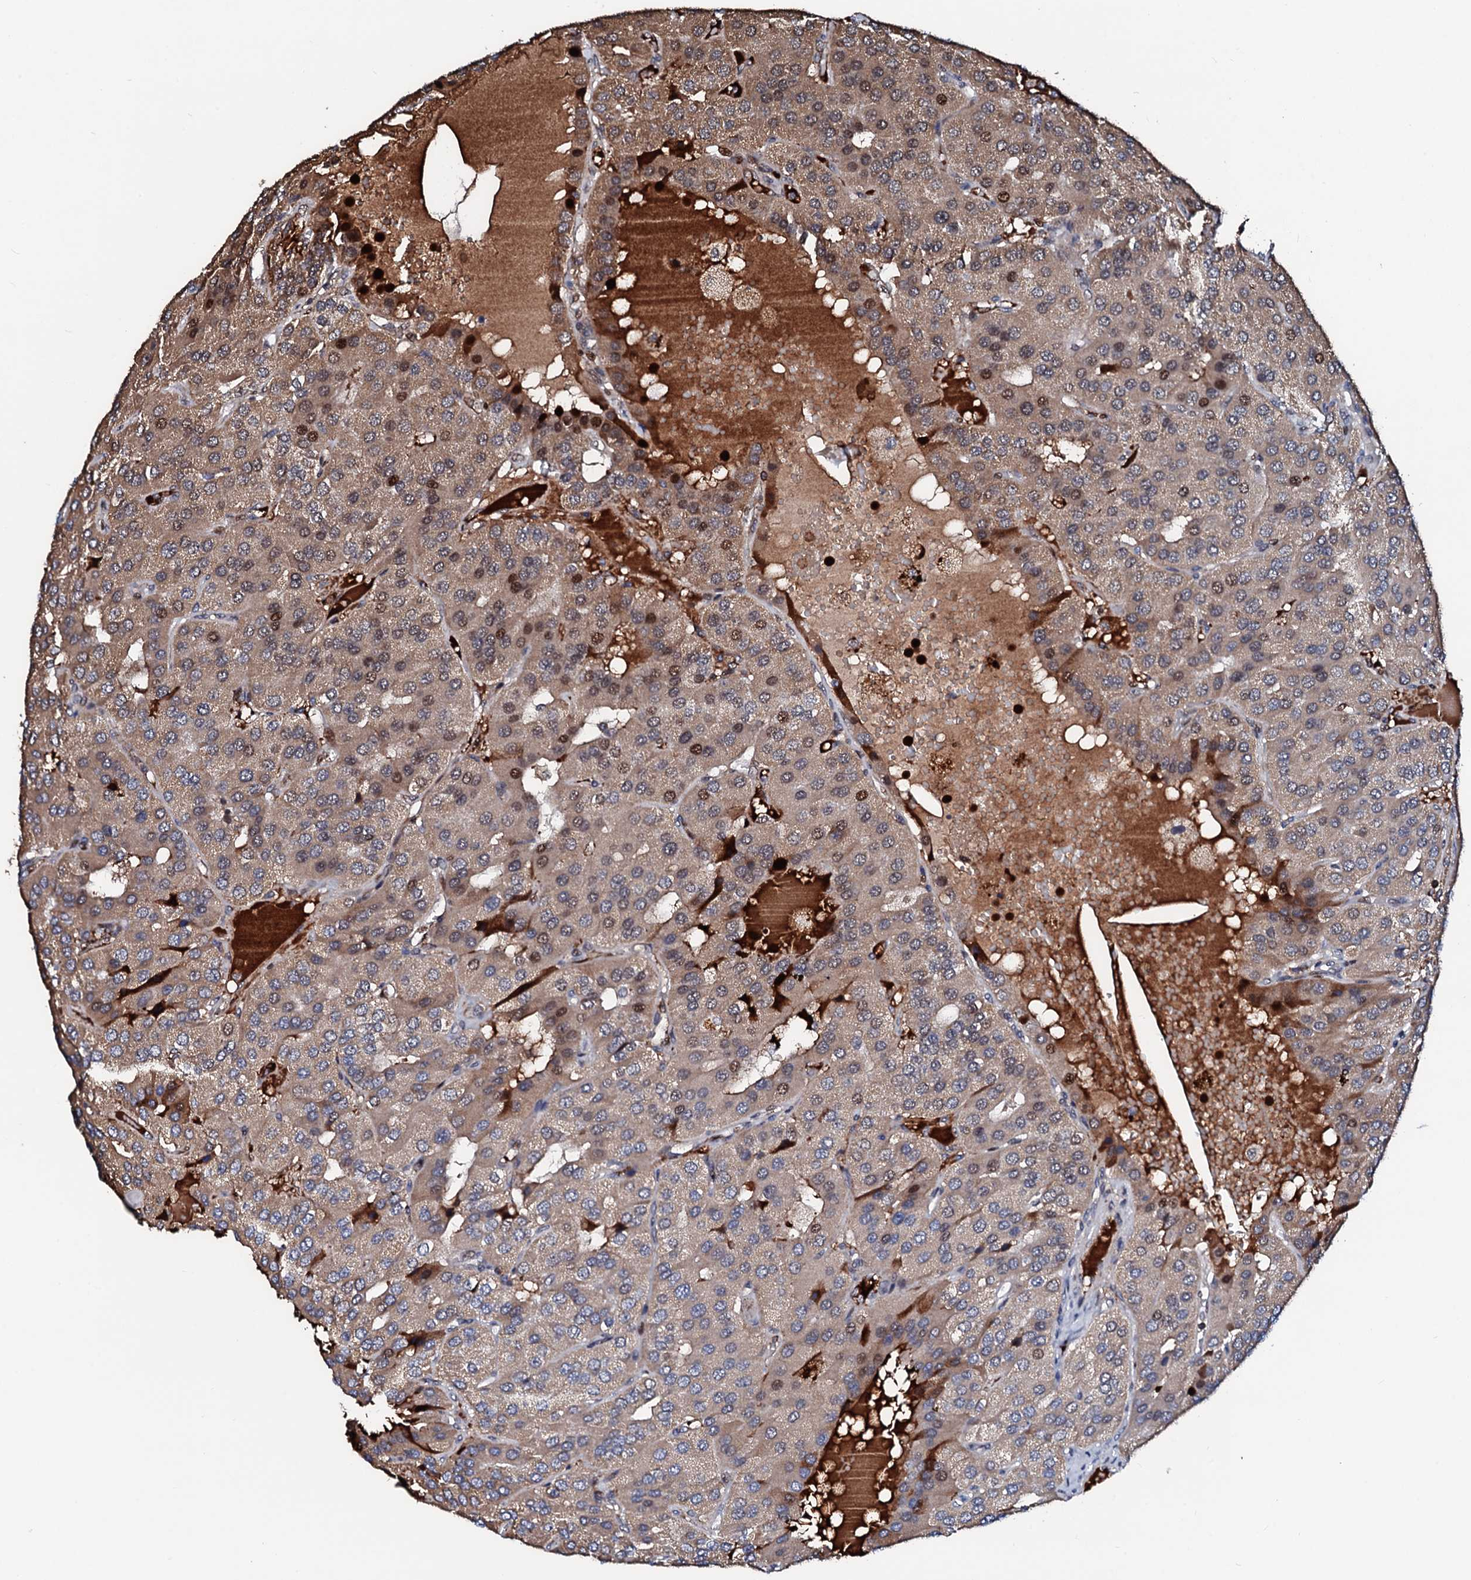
{"staining": {"intensity": "moderate", "quantity": "<25%", "location": "cytoplasmic/membranous,nuclear"}, "tissue": "parathyroid gland", "cell_type": "Glandular cells", "image_type": "normal", "snomed": [{"axis": "morphology", "description": "Normal tissue, NOS"}, {"axis": "morphology", "description": "Adenoma, NOS"}, {"axis": "topography", "description": "Parathyroid gland"}], "caption": "Immunohistochemistry staining of unremarkable parathyroid gland, which exhibits low levels of moderate cytoplasmic/membranous,nuclear positivity in approximately <25% of glandular cells indicating moderate cytoplasmic/membranous,nuclear protein expression. The staining was performed using DAB (3,3'-diaminobenzidine) (brown) for protein detection and nuclei were counterstained in hematoxylin (blue).", "gene": "KIF18A", "patient": {"sex": "female", "age": 86}}